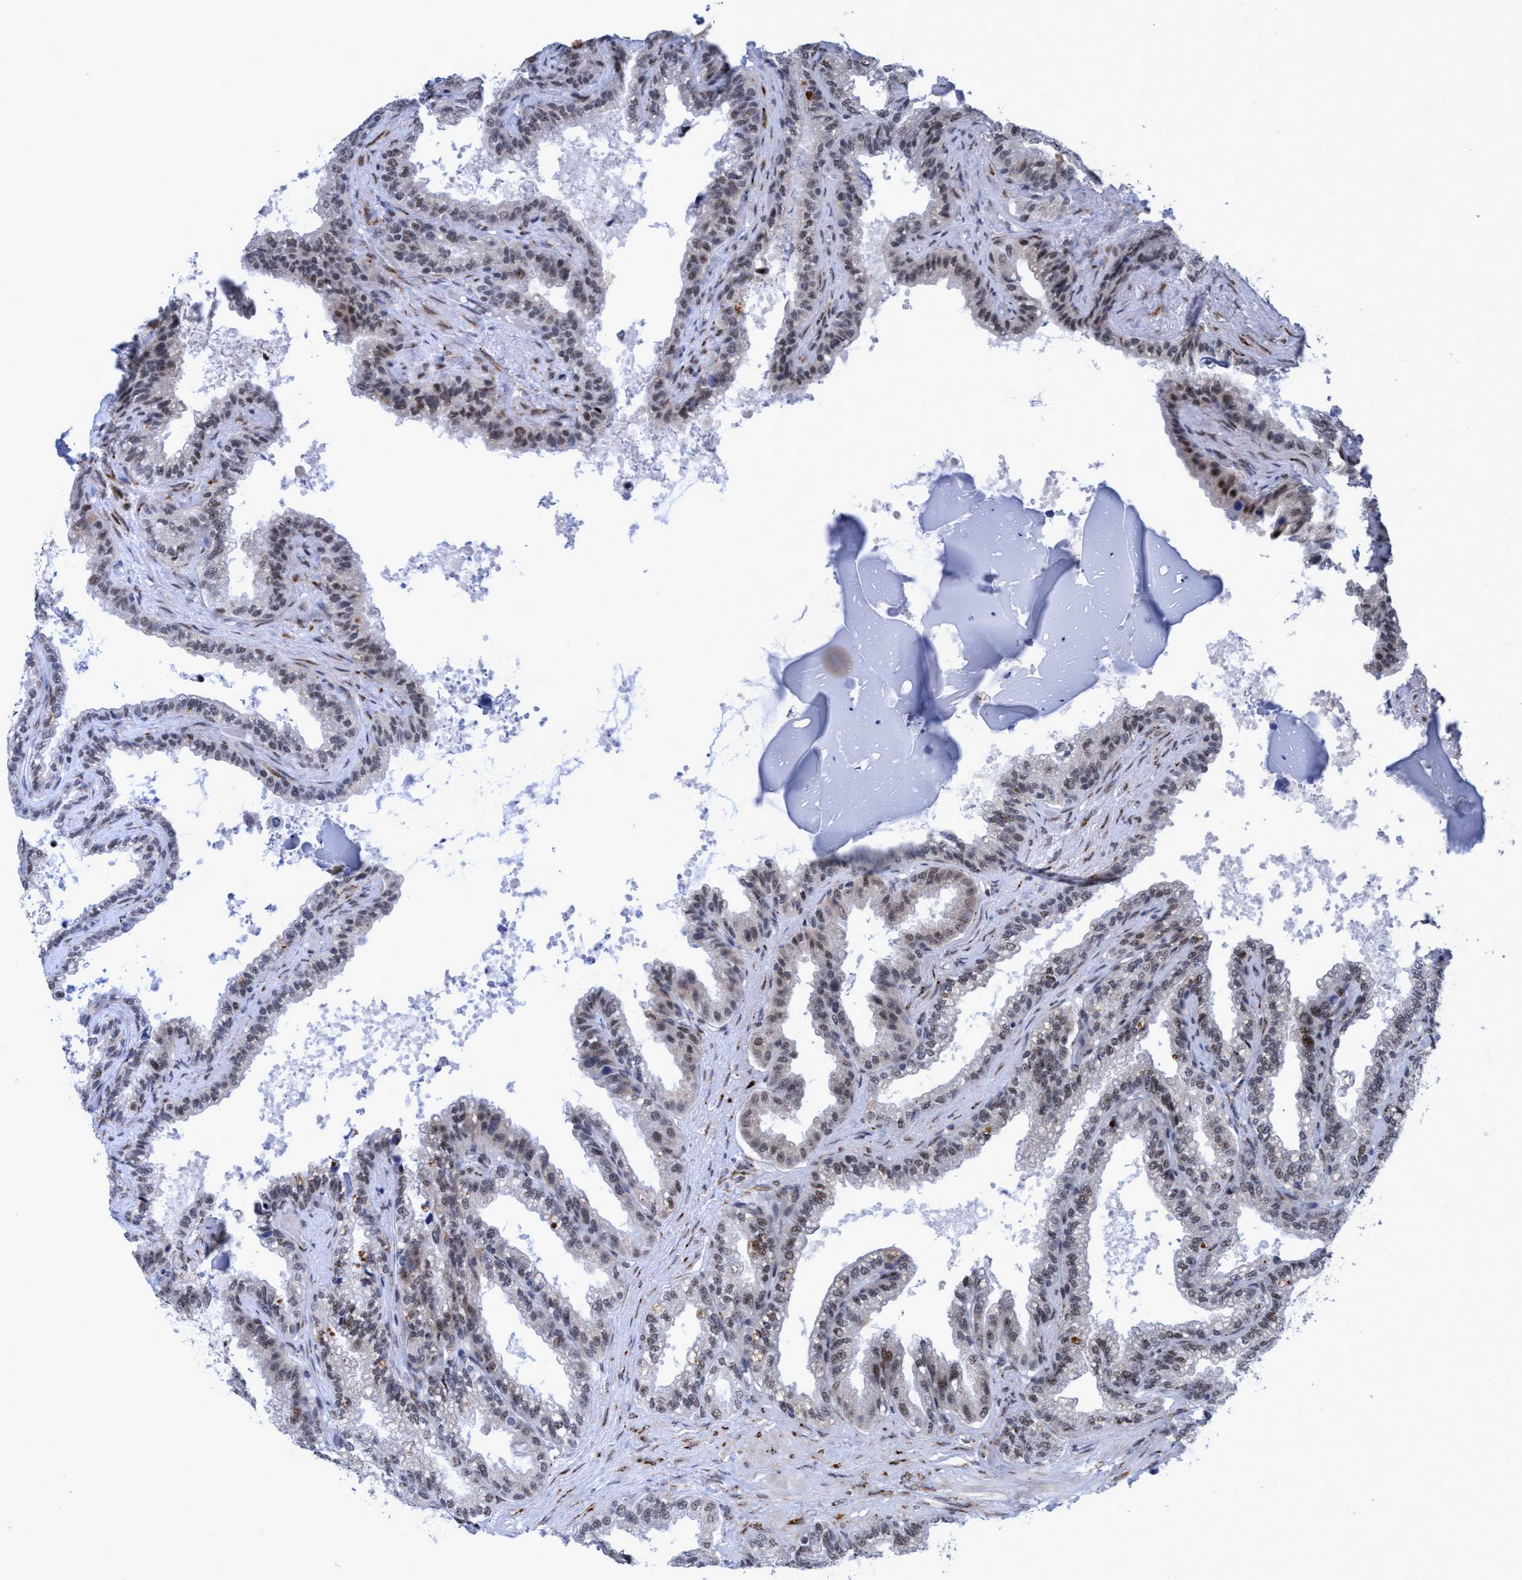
{"staining": {"intensity": "weak", "quantity": ">75%", "location": "nuclear"}, "tissue": "seminal vesicle", "cell_type": "Glandular cells", "image_type": "normal", "snomed": [{"axis": "morphology", "description": "Normal tissue, NOS"}, {"axis": "topography", "description": "Seminal veicle"}], "caption": "A brown stain shows weak nuclear positivity of a protein in glandular cells of normal seminal vesicle. (Brightfield microscopy of DAB IHC at high magnification).", "gene": "GLT6D1", "patient": {"sex": "male", "age": 46}}